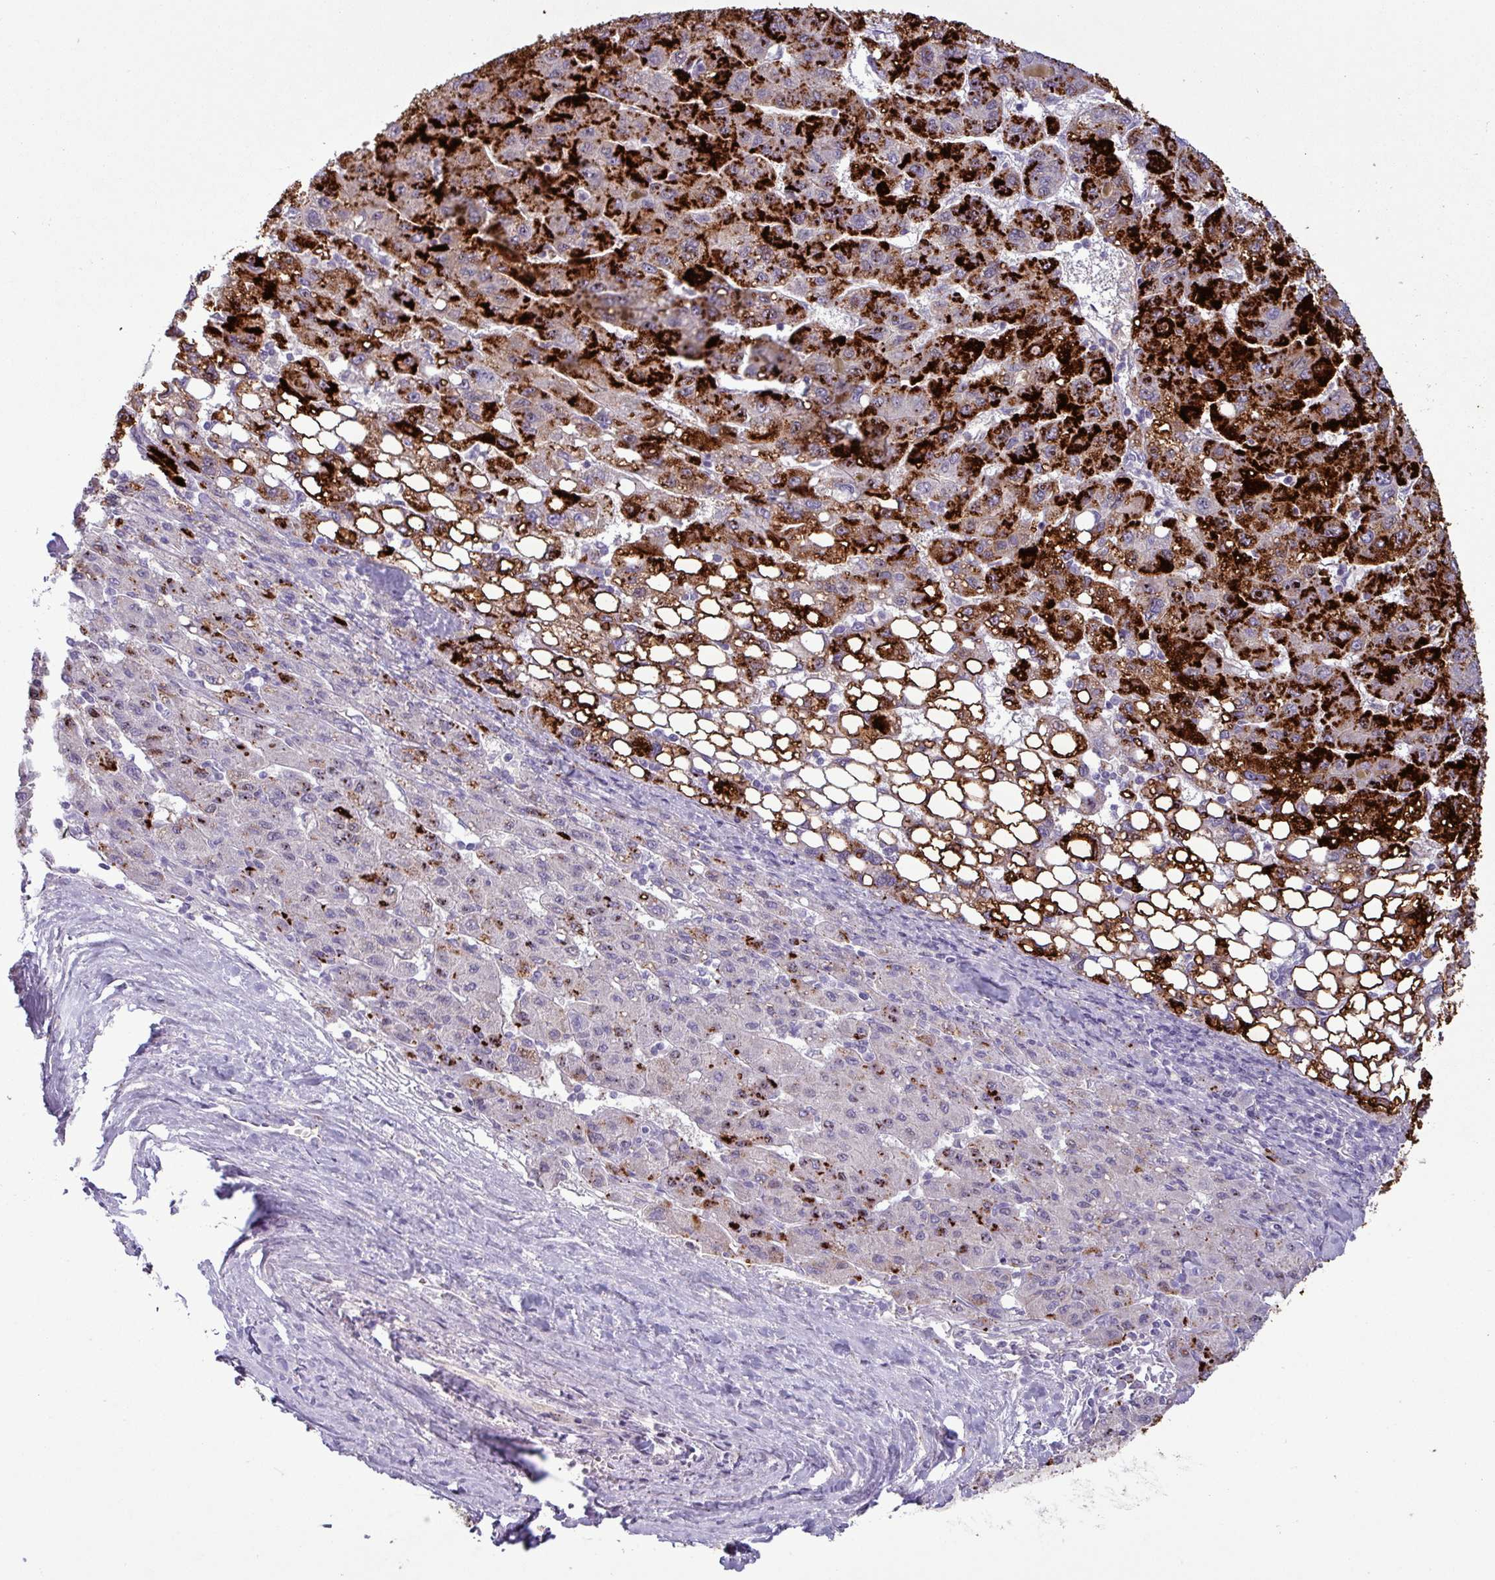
{"staining": {"intensity": "strong", "quantity": "25%-75%", "location": "cytoplasmic/membranous"}, "tissue": "liver cancer", "cell_type": "Tumor cells", "image_type": "cancer", "snomed": [{"axis": "morphology", "description": "Carcinoma, Hepatocellular, NOS"}, {"axis": "topography", "description": "Liver"}], "caption": "A brown stain shows strong cytoplasmic/membranous expression of a protein in human liver cancer (hepatocellular carcinoma) tumor cells.", "gene": "PLIN2", "patient": {"sex": "female", "age": 82}}